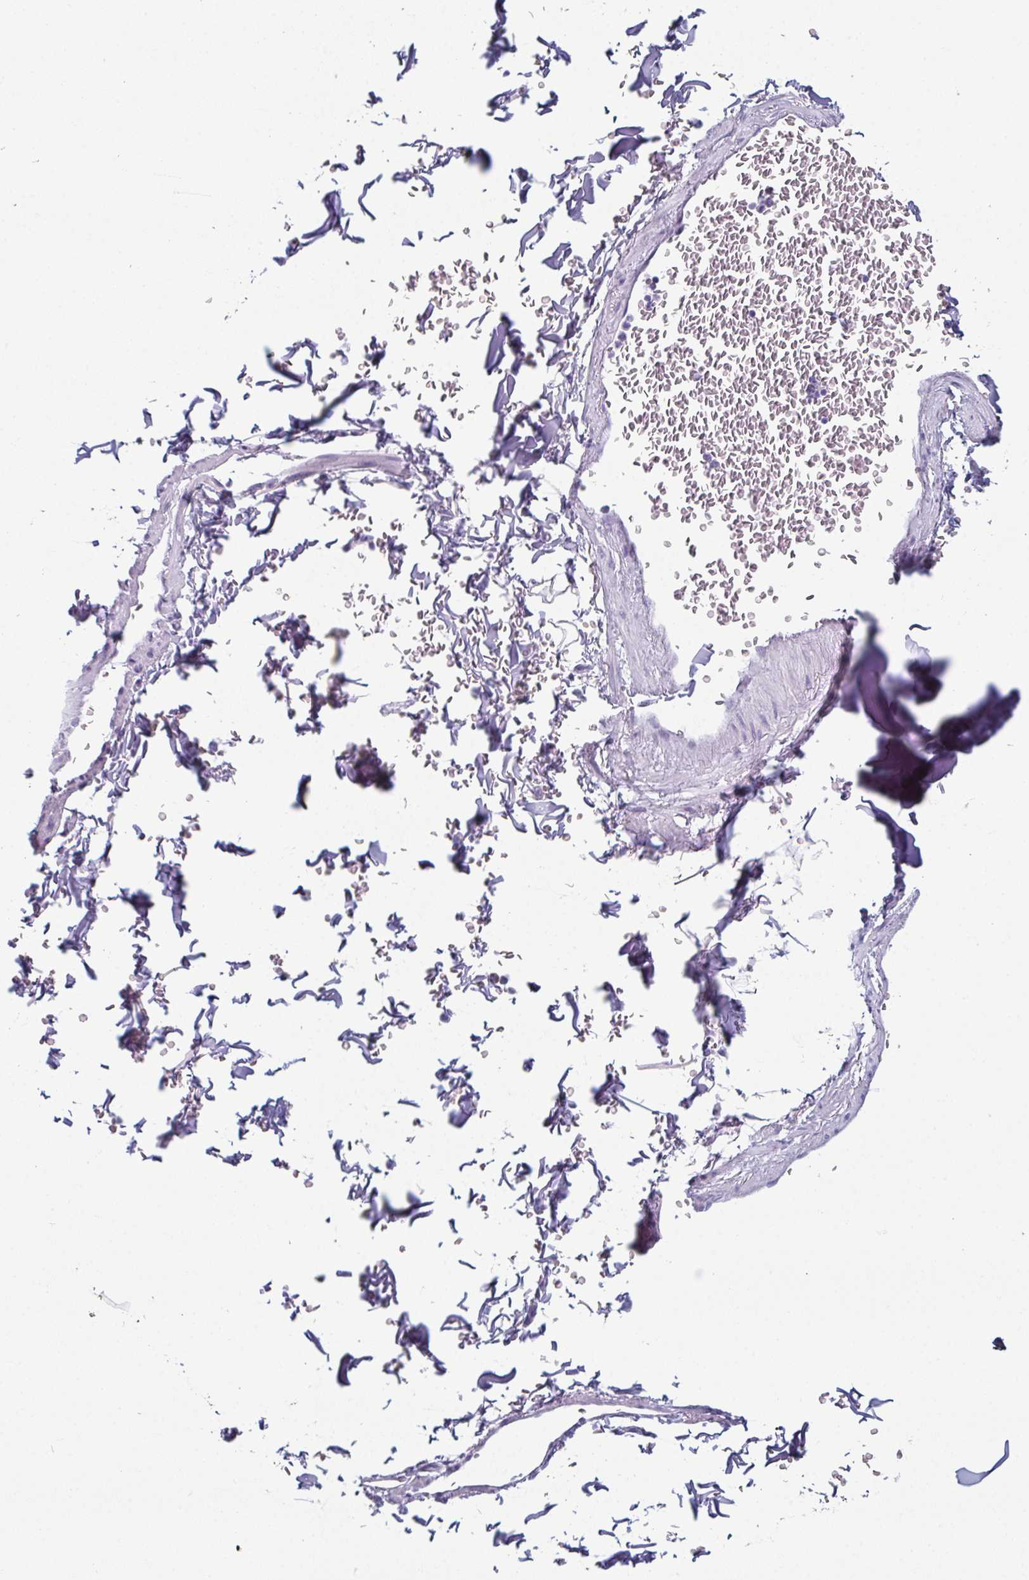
{"staining": {"intensity": "negative", "quantity": "none", "location": "none"}, "tissue": "adipose tissue", "cell_type": "Adipocytes", "image_type": "normal", "snomed": [{"axis": "morphology", "description": "Normal tissue, NOS"}, {"axis": "topography", "description": "Cartilage tissue"}, {"axis": "topography", "description": "Bronchus"}, {"axis": "topography", "description": "Peripheral nerve tissue"}], "caption": "DAB immunohistochemical staining of normal adipose tissue reveals no significant positivity in adipocytes.", "gene": "ENKUR", "patient": {"sex": "male", "age": 67}}